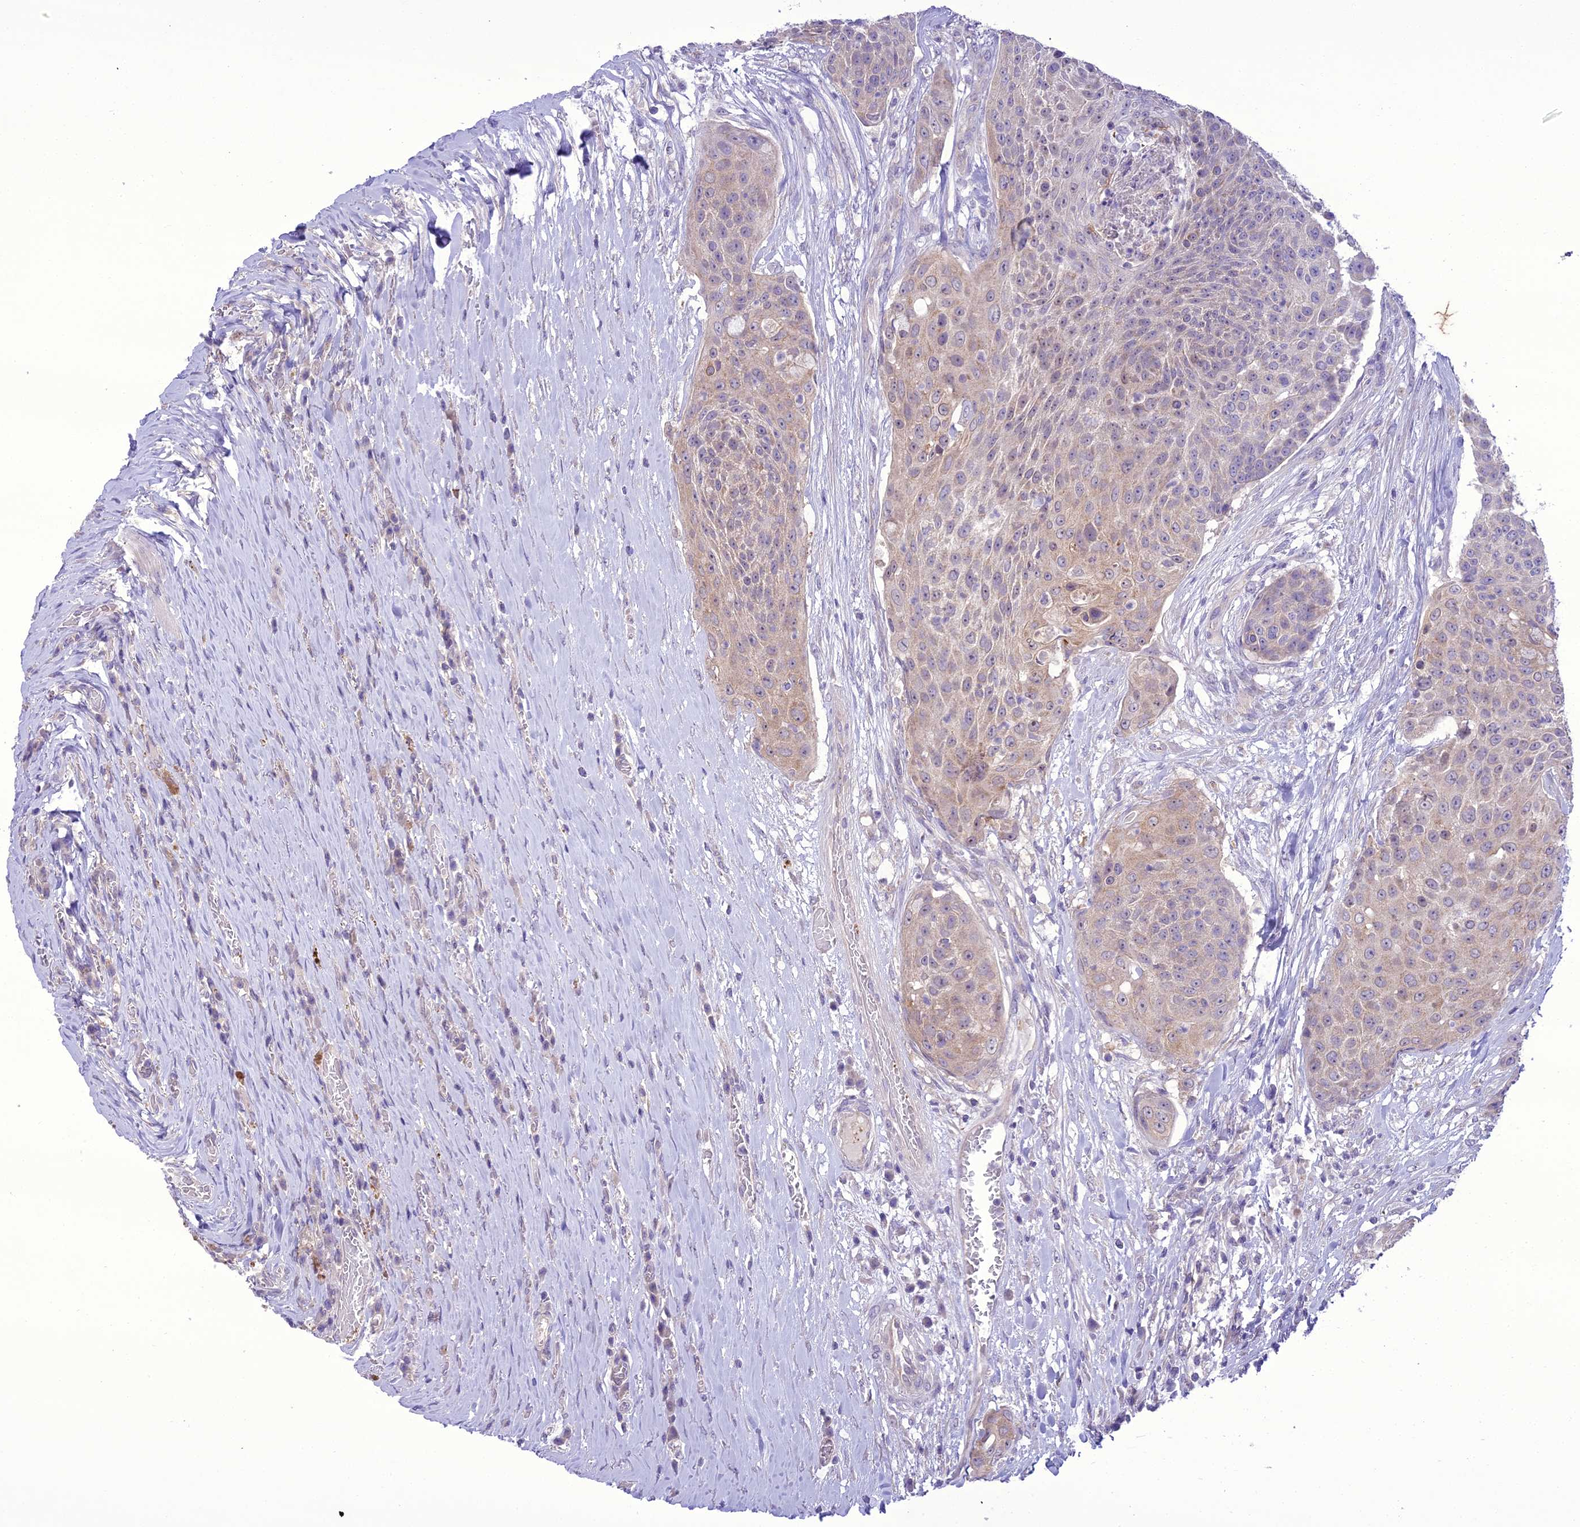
{"staining": {"intensity": "weak", "quantity": "<25%", "location": "cytoplasmic/membranous"}, "tissue": "urothelial cancer", "cell_type": "Tumor cells", "image_type": "cancer", "snomed": [{"axis": "morphology", "description": "Urothelial carcinoma, High grade"}, {"axis": "topography", "description": "Urinary bladder"}], "caption": "Tumor cells show no significant protein expression in urothelial cancer. (Brightfield microscopy of DAB immunohistochemistry (IHC) at high magnification).", "gene": "SCRT1", "patient": {"sex": "female", "age": 63}}